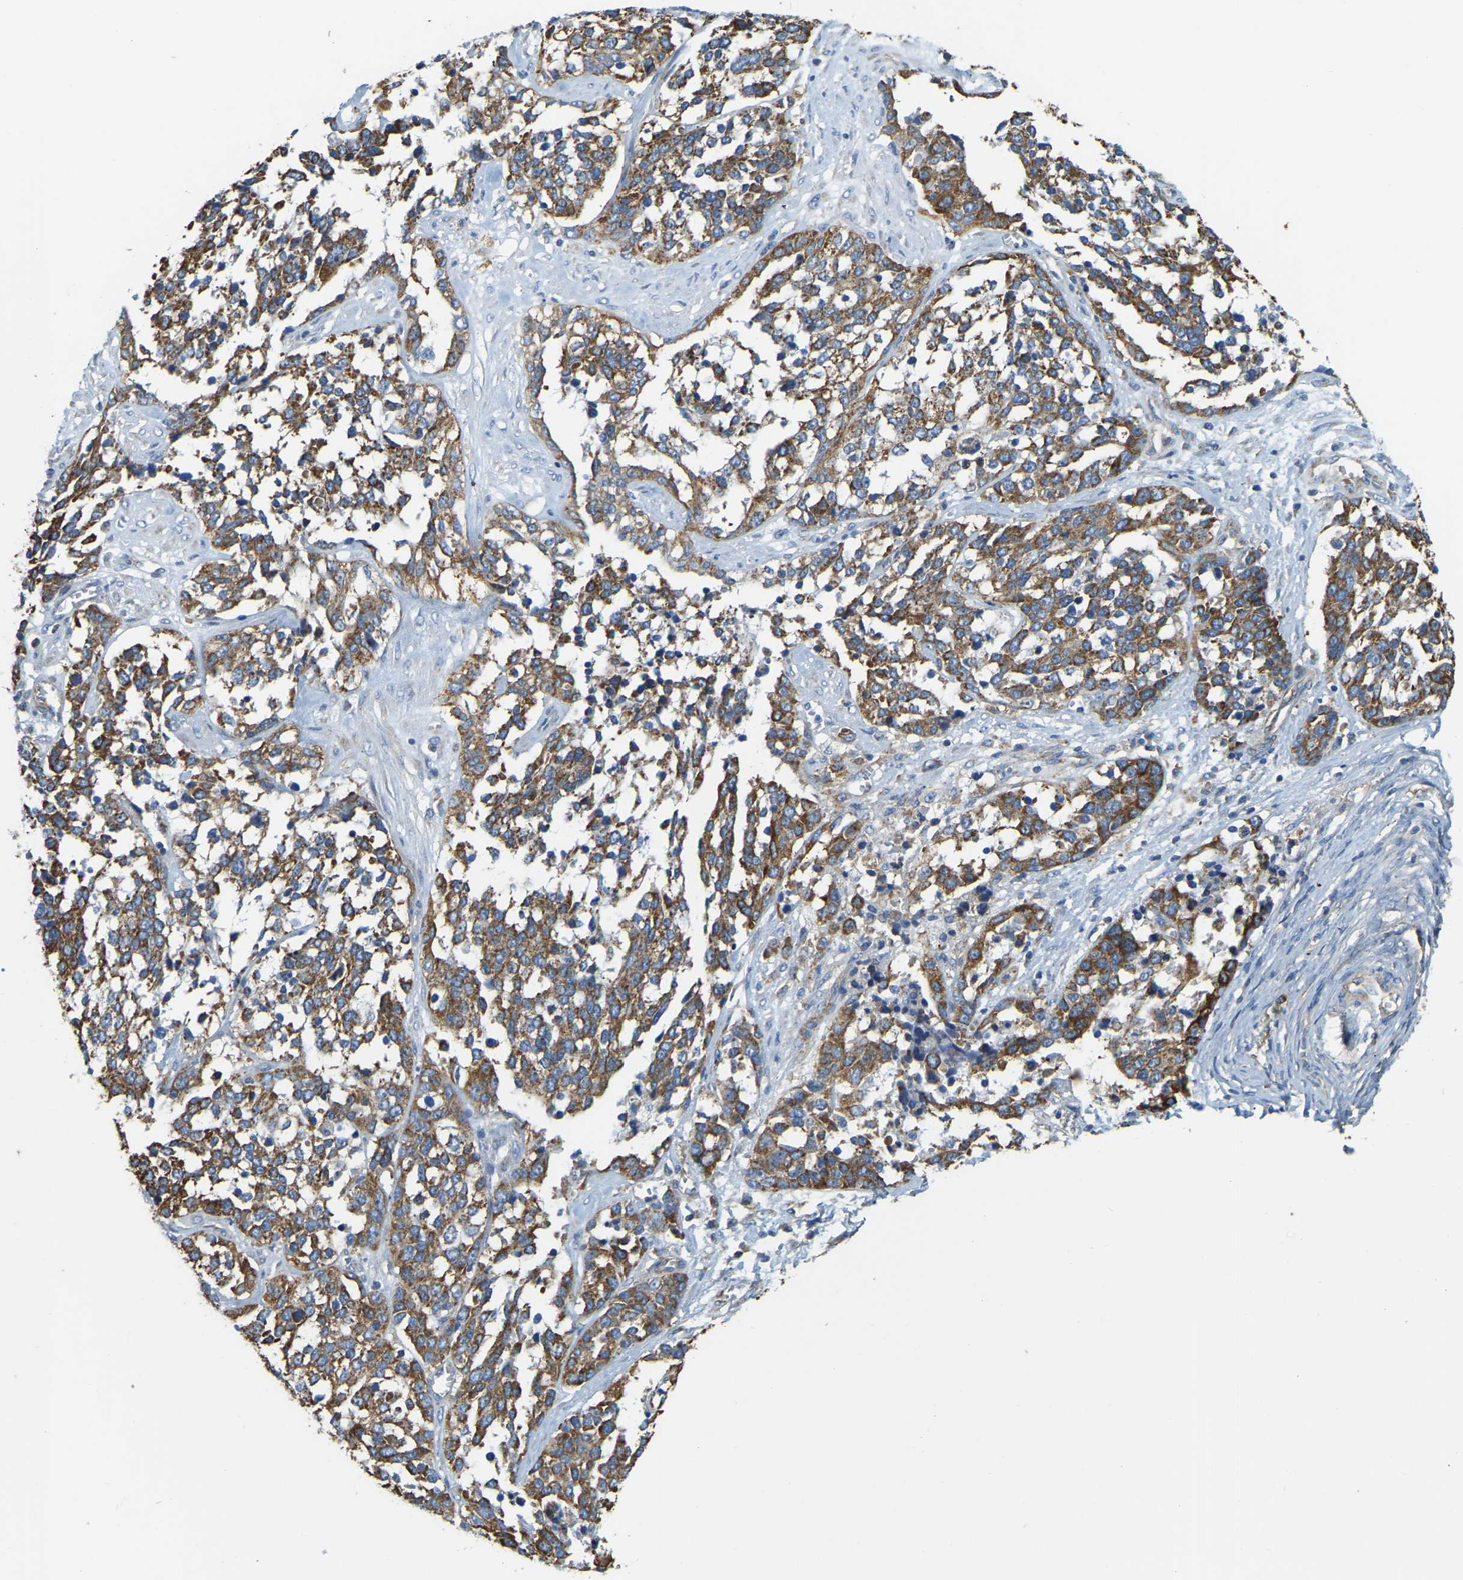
{"staining": {"intensity": "moderate", "quantity": ">75%", "location": "cytoplasmic/membranous"}, "tissue": "ovarian cancer", "cell_type": "Tumor cells", "image_type": "cancer", "snomed": [{"axis": "morphology", "description": "Cystadenocarcinoma, serous, NOS"}, {"axis": "topography", "description": "Ovary"}], "caption": "Protein expression analysis of serous cystadenocarcinoma (ovarian) shows moderate cytoplasmic/membranous staining in approximately >75% of tumor cells.", "gene": "AHNAK", "patient": {"sex": "female", "age": 44}}